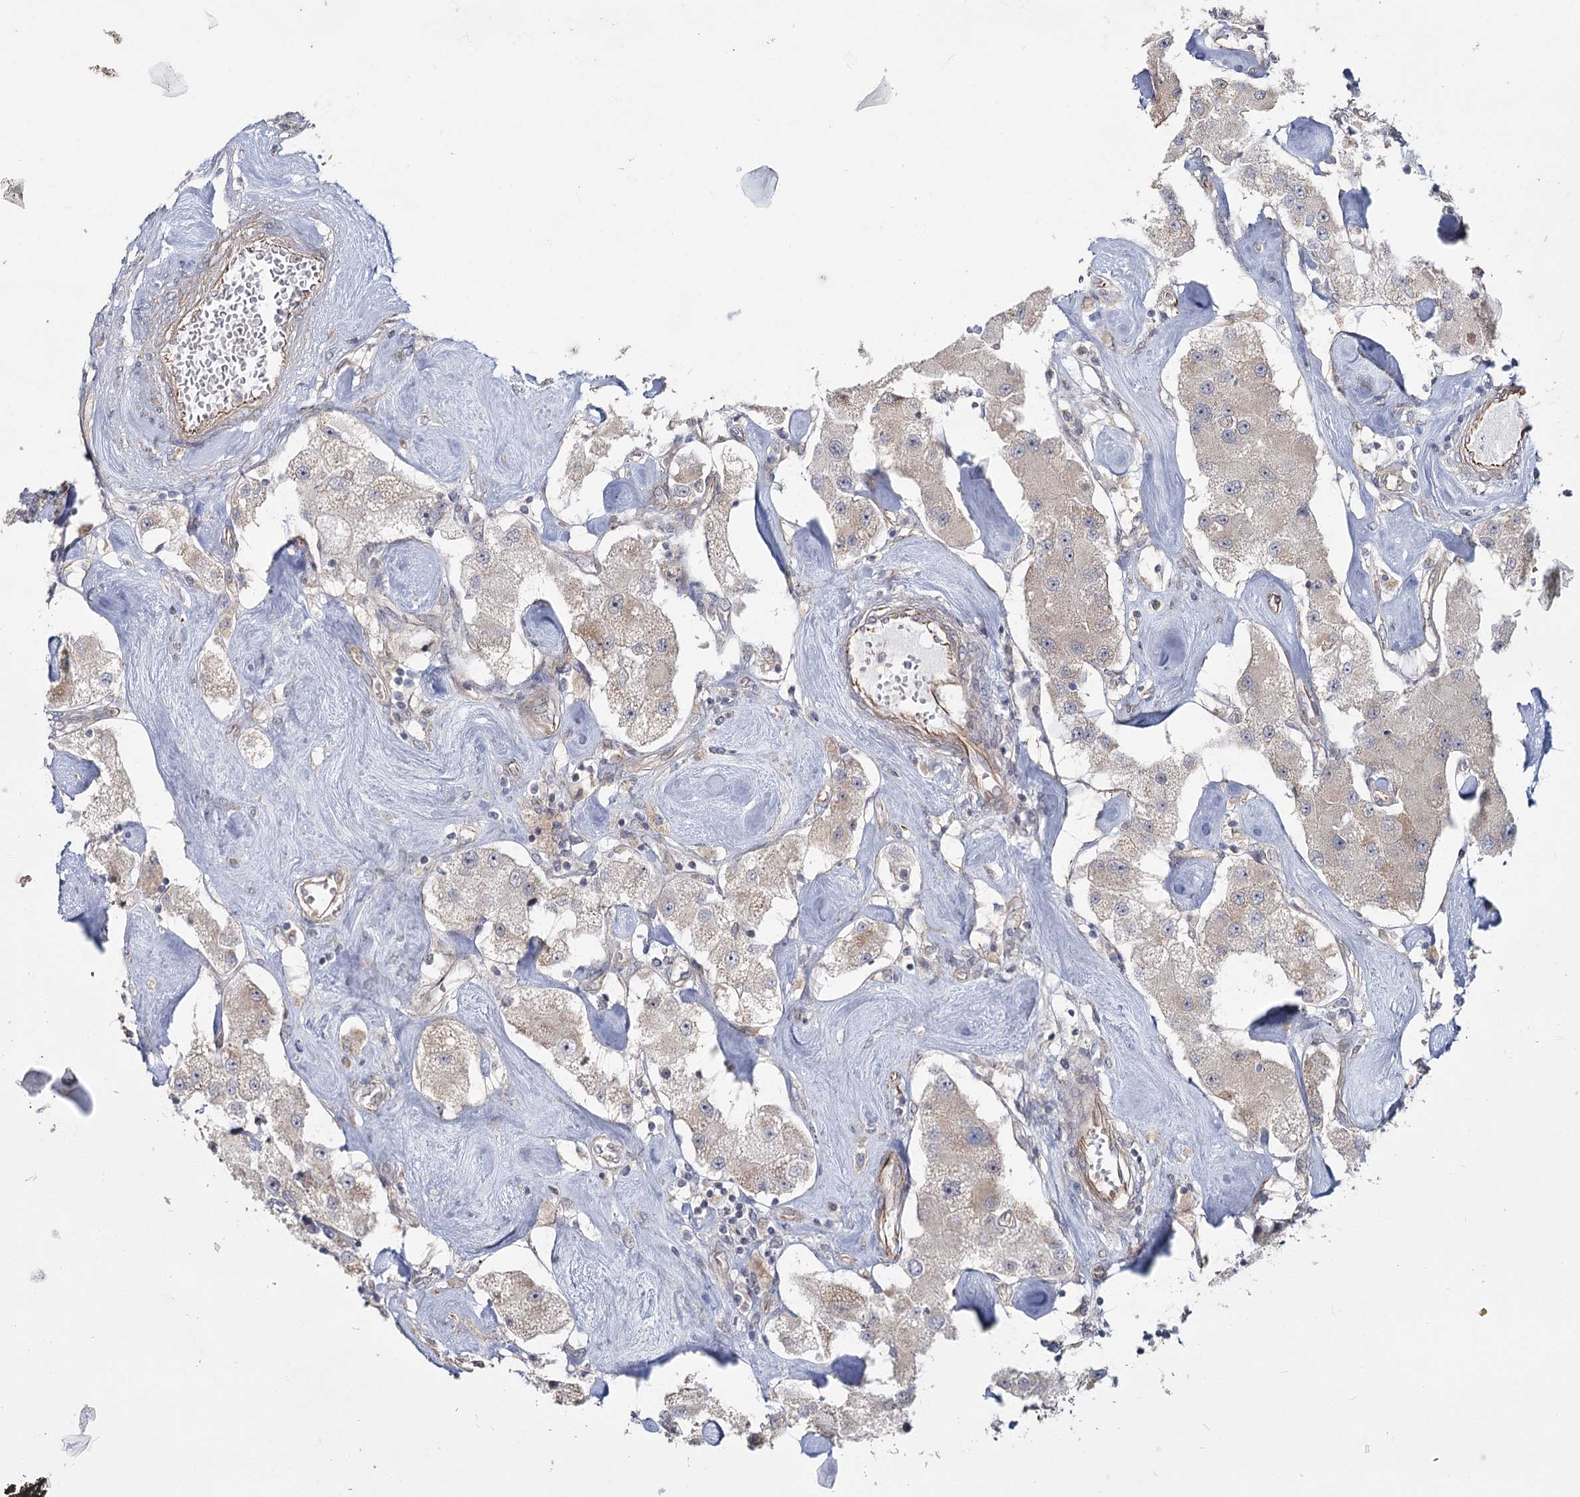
{"staining": {"intensity": "negative", "quantity": "none", "location": "none"}, "tissue": "carcinoid", "cell_type": "Tumor cells", "image_type": "cancer", "snomed": [{"axis": "morphology", "description": "Carcinoid, malignant, NOS"}, {"axis": "topography", "description": "Pancreas"}], "caption": "High magnification brightfield microscopy of carcinoid (malignant) stained with DAB (brown) and counterstained with hematoxylin (blue): tumor cells show no significant staining.", "gene": "TBC1D9B", "patient": {"sex": "male", "age": 41}}